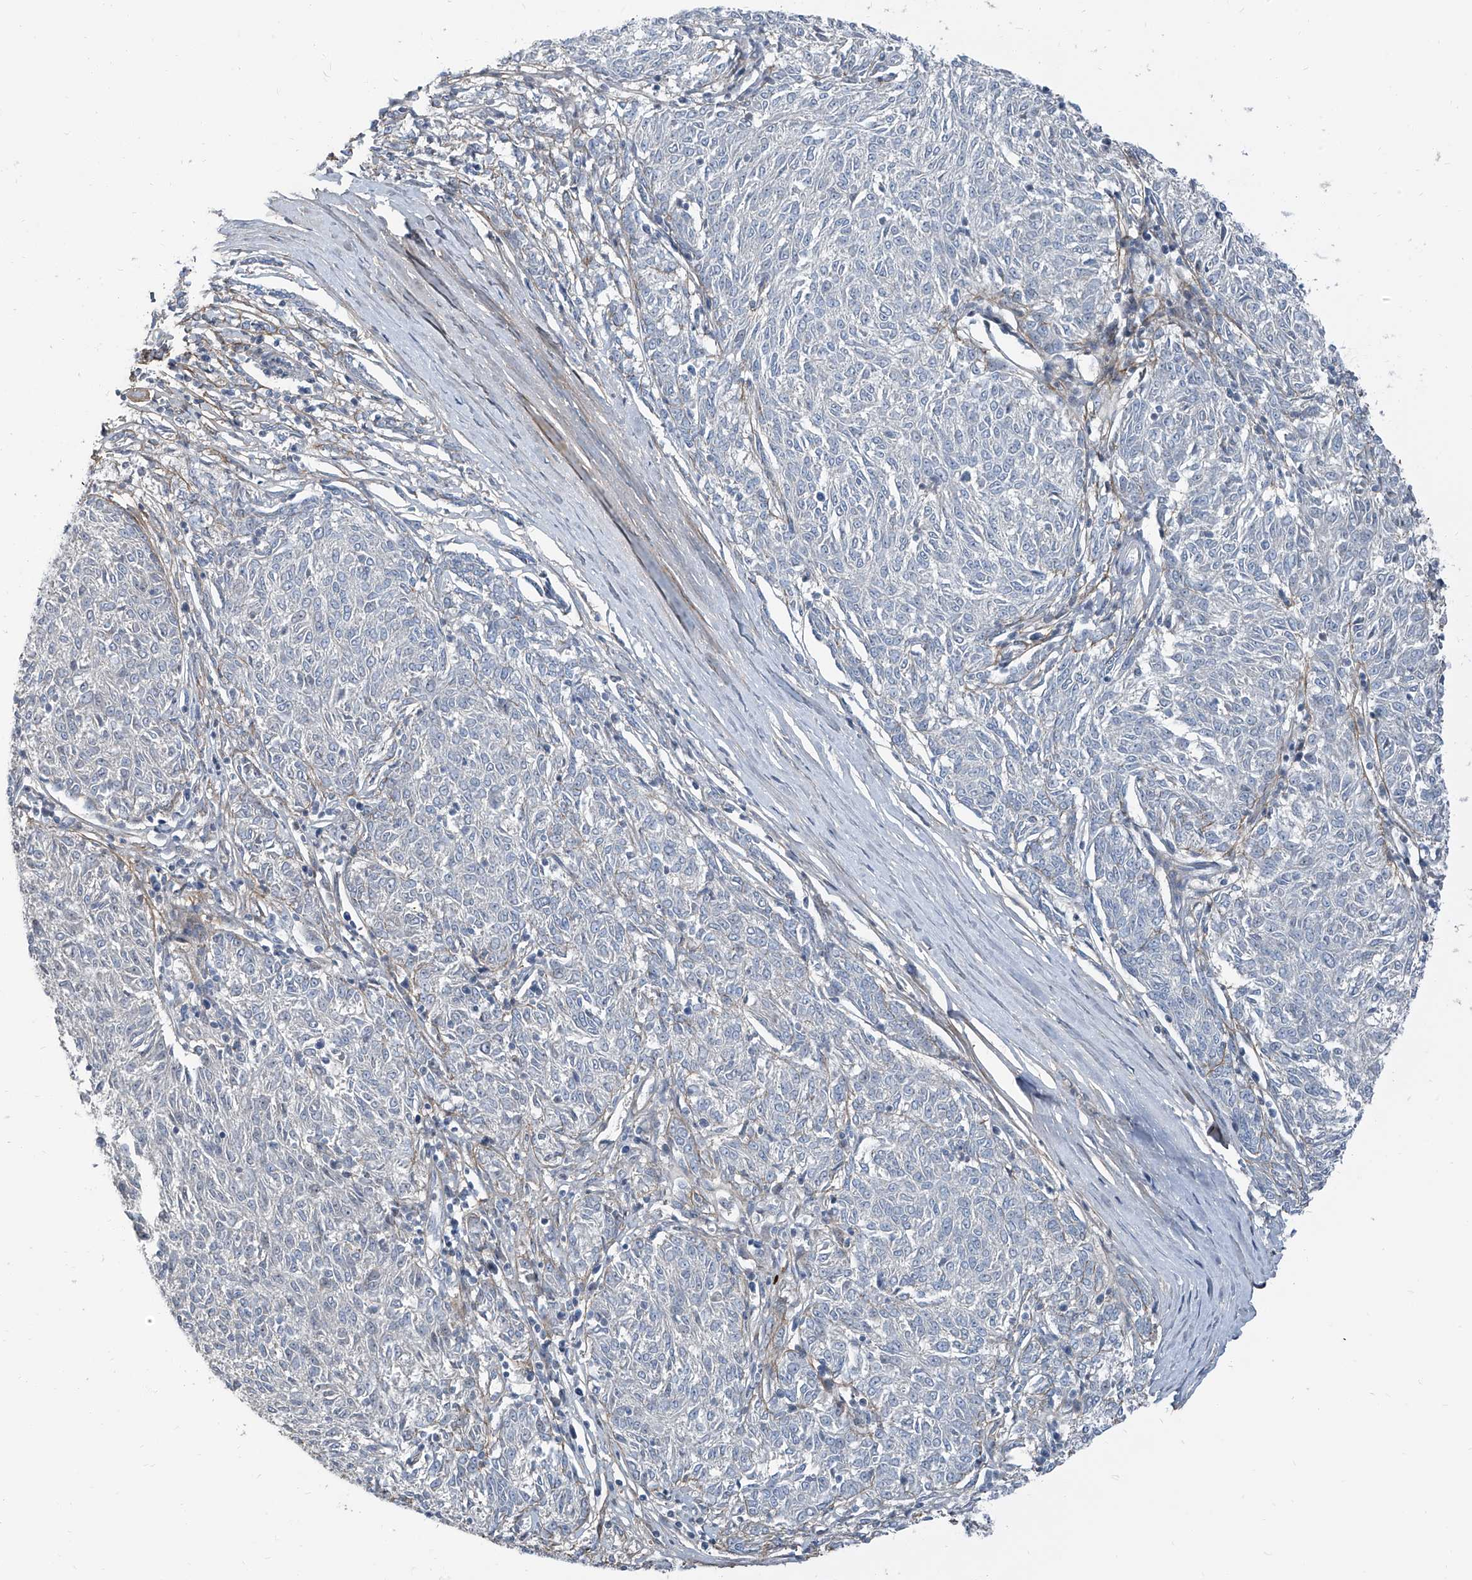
{"staining": {"intensity": "negative", "quantity": "none", "location": "none"}, "tissue": "melanoma", "cell_type": "Tumor cells", "image_type": "cancer", "snomed": [{"axis": "morphology", "description": "Malignant melanoma, NOS"}, {"axis": "topography", "description": "Skin"}], "caption": "Tumor cells are negative for brown protein staining in malignant melanoma. The staining was performed using DAB to visualize the protein expression in brown, while the nuclei were stained in blue with hematoxylin (Magnification: 20x).", "gene": "HOXA3", "patient": {"sex": "female", "age": 72}}